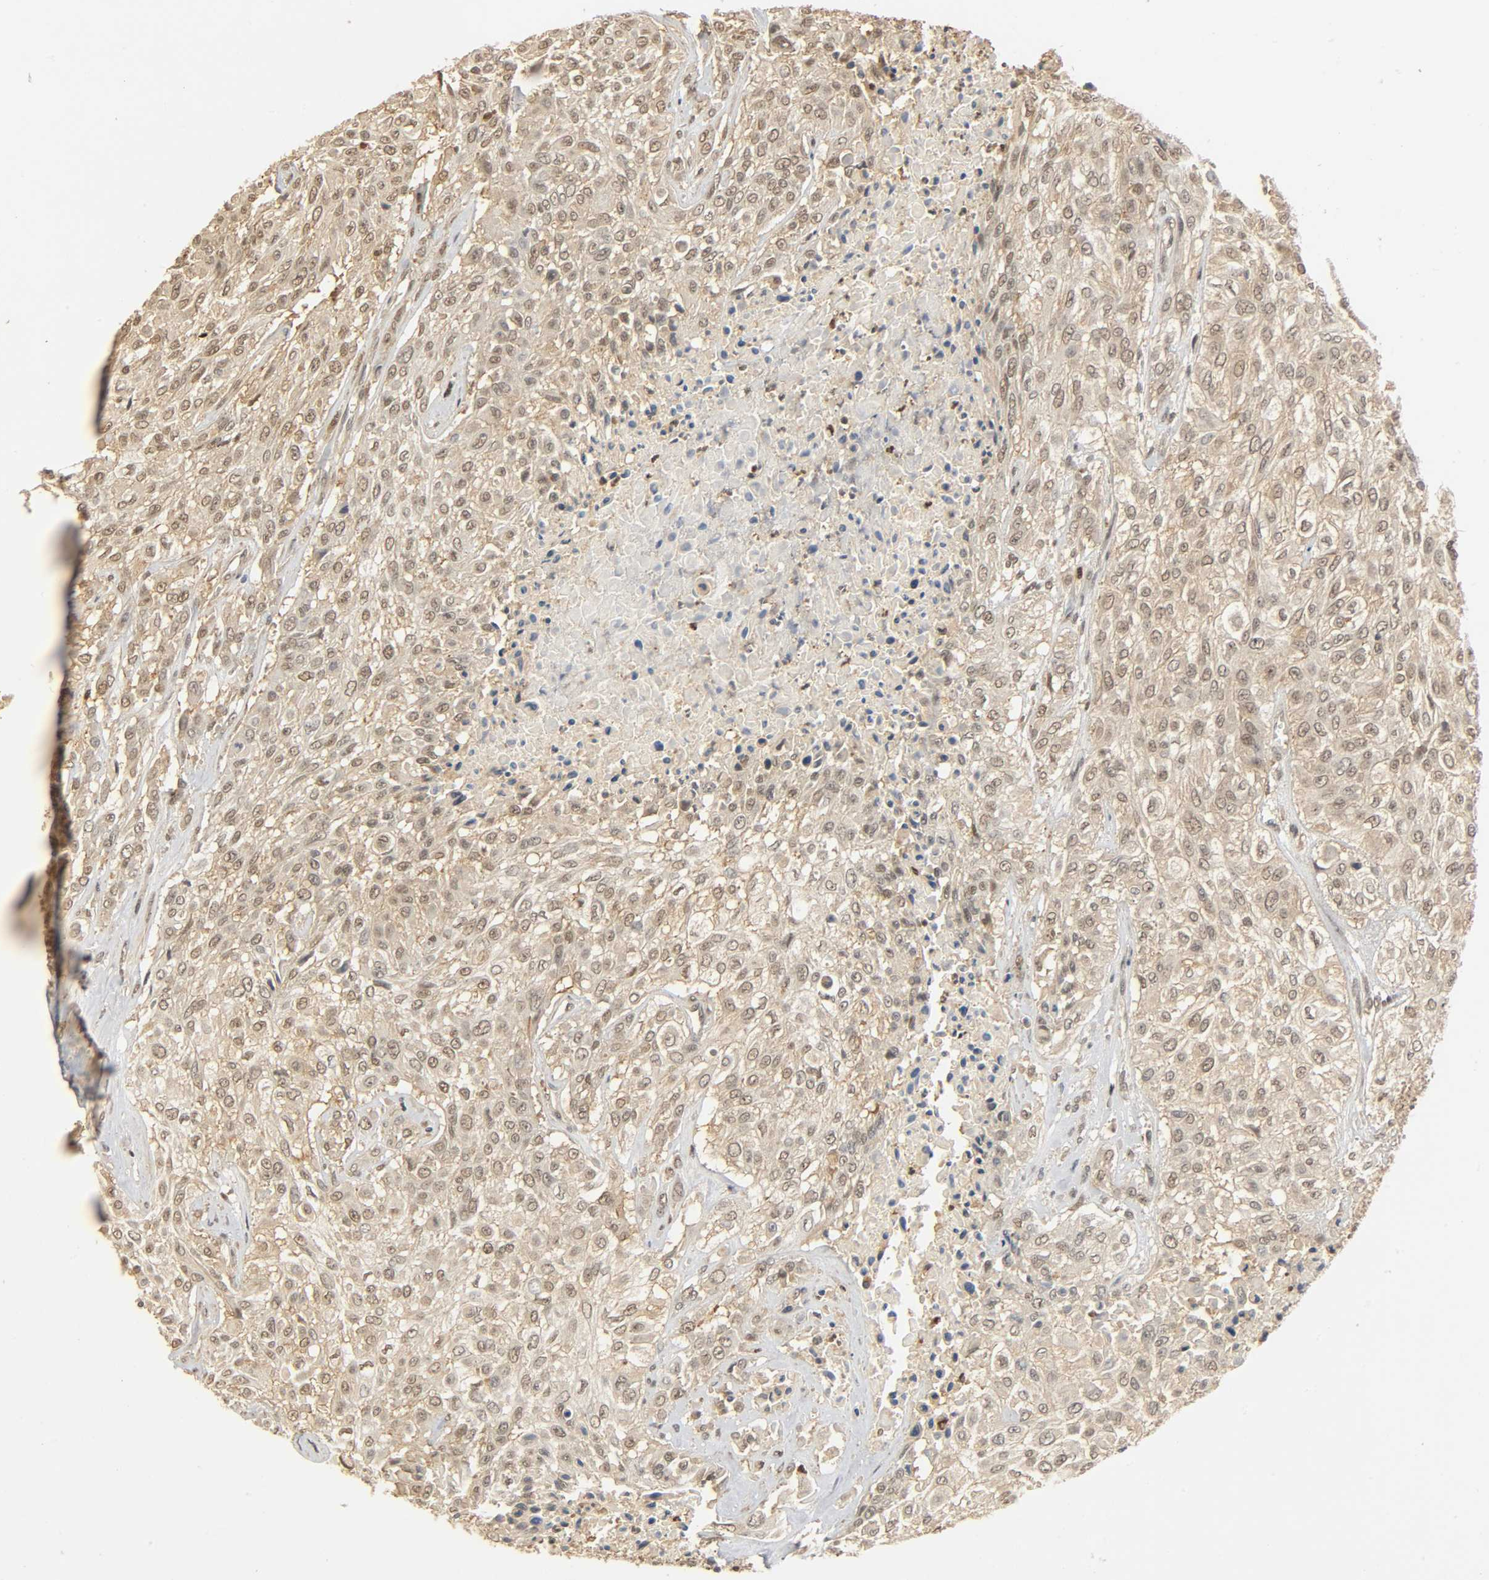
{"staining": {"intensity": "weak", "quantity": ">75%", "location": "cytoplasmic/membranous"}, "tissue": "urothelial cancer", "cell_type": "Tumor cells", "image_type": "cancer", "snomed": [{"axis": "morphology", "description": "Urothelial carcinoma, High grade"}, {"axis": "topography", "description": "Urinary bladder"}], "caption": "DAB immunohistochemical staining of urothelial cancer shows weak cytoplasmic/membranous protein expression in approximately >75% of tumor cells.", "gene": "ZFPM2", "patient": {"sex": "male", "age": 57}}